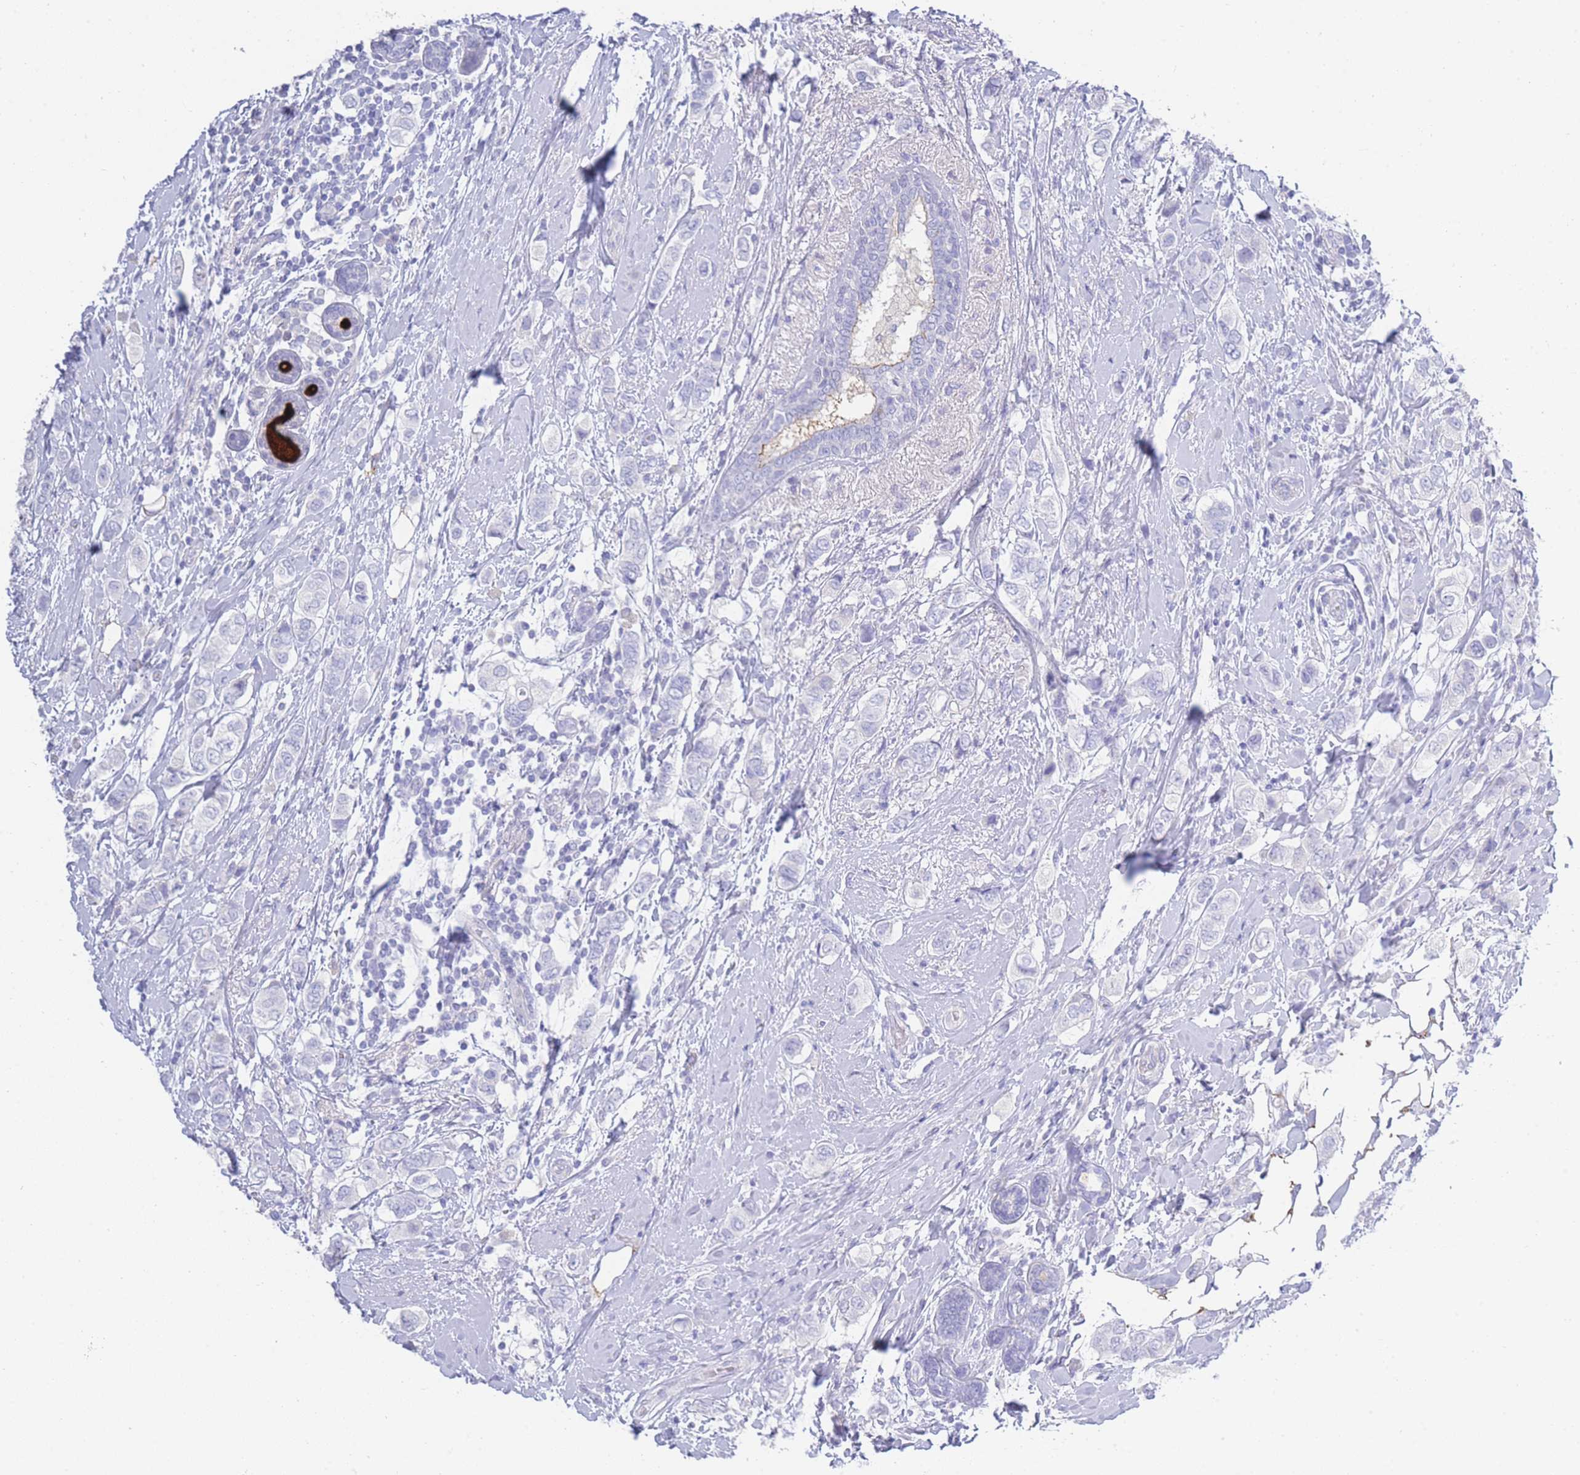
{"staining": {"intensity": "negative", "quantity": "none", "location": "none"}, "tissue": "breast cancer", "cell_type": "Tumor cells", "image_type": "cancer", "snomed": [{"axis": "morphology", "description": "Lobular carcinoma"}, {"axis": "topography", "description": "Breast"}], "caption": "High power microscopy photomicrograph of an immunohistochemistry photomicrograph of lobular carcinoma (breast), revealing no significant staining in tumor cells.", "gene": "LRRC37A", "patient": {"sex": "female", "age": 51}}